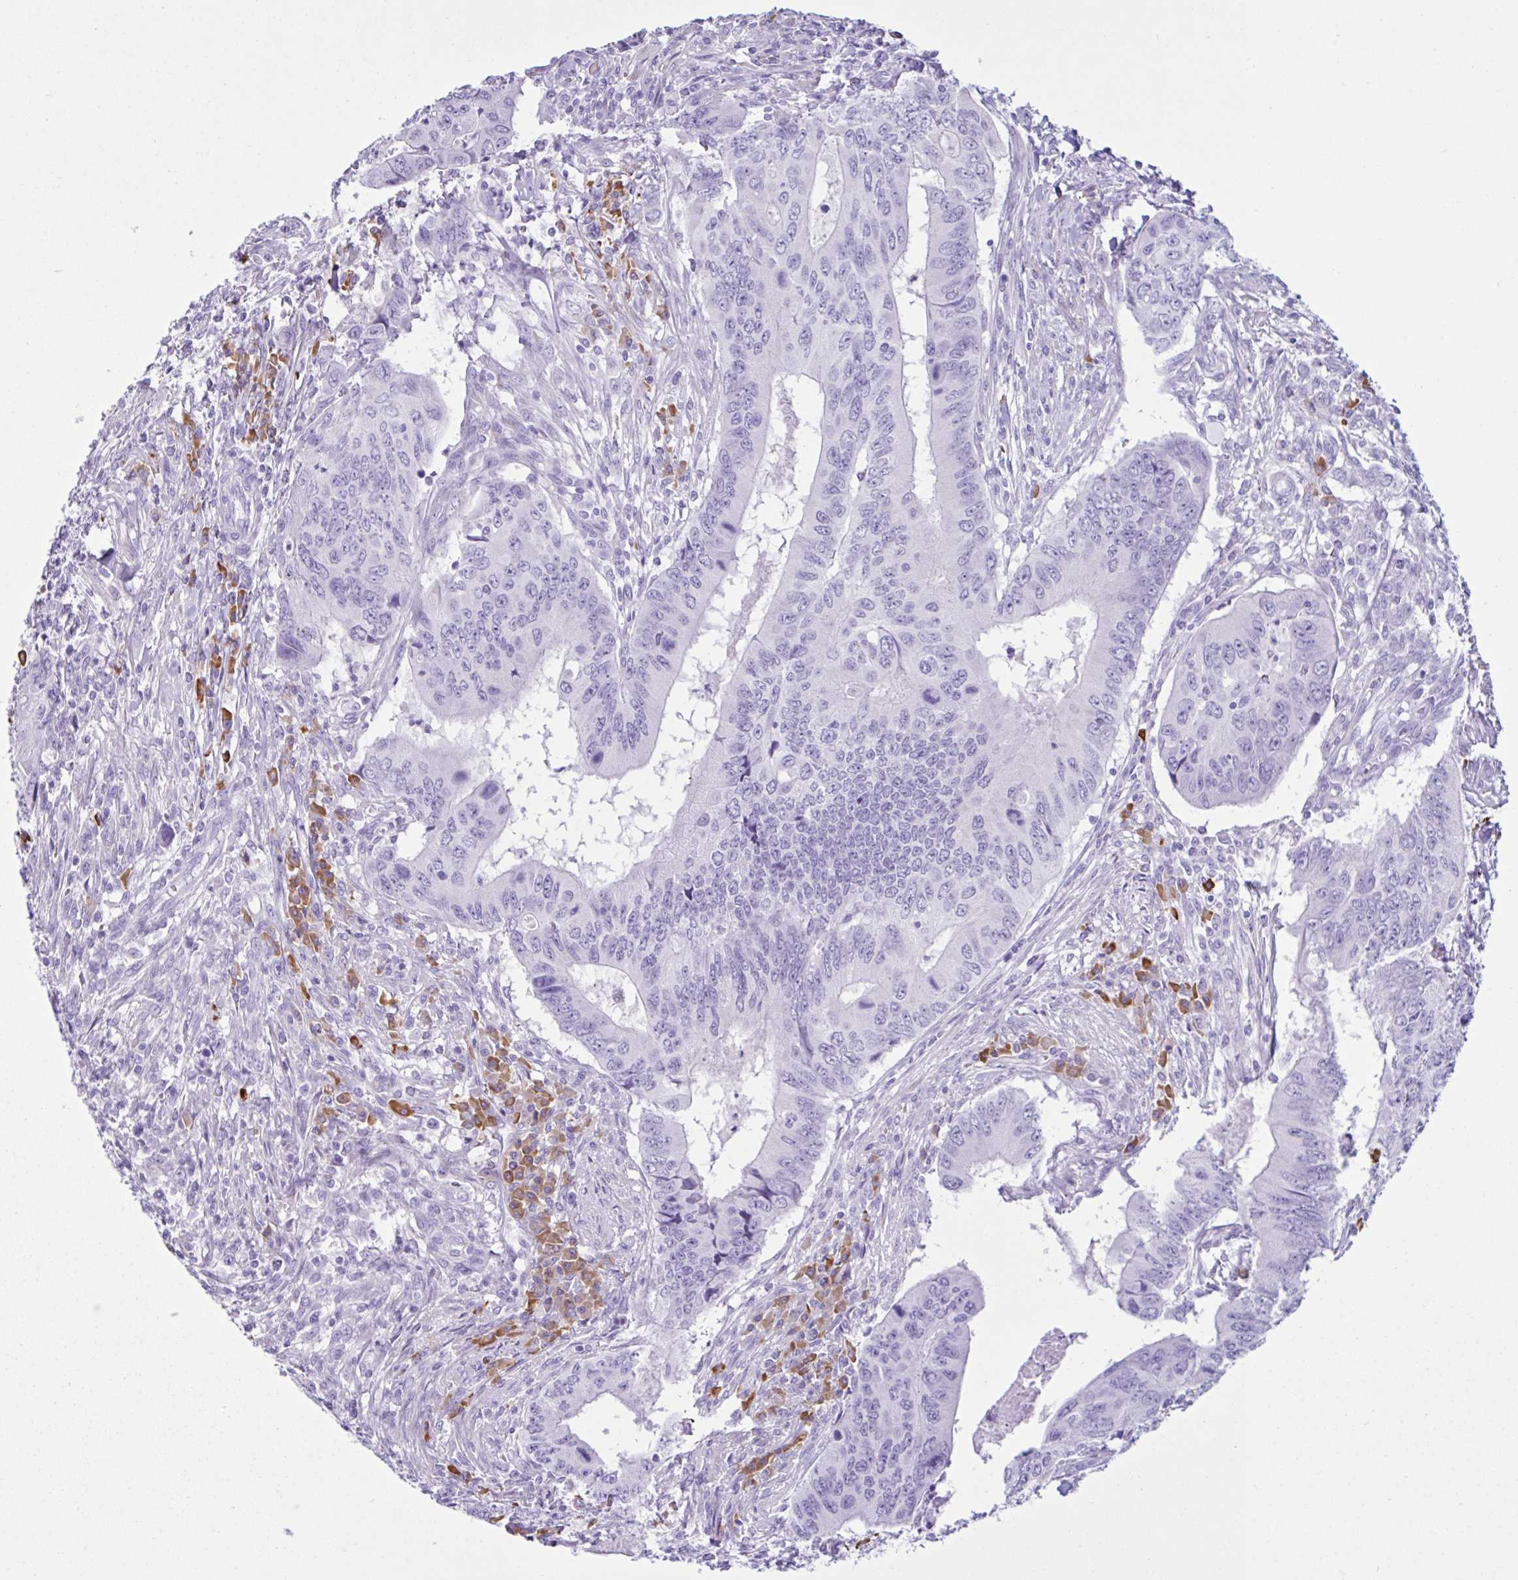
{"staining": {"intensity": "negative", "quantity": "none", "location": "none"}, "tissue": "colorectal cancer", "cell_type": "Tumor cells", "image_type": "cancer", "snomed": [{"axis": "morphology", "description": "Adenocarcinoma, NOS"}, {"axis": "topography", "description": "Colon"}], "caption": "IHC histopathology image of human colorectal adenocarcinoma stained for a protein (brown), which demonstrates no positivity in tumor cells.", "gene": "PIGF", "patient": {"sex": "male", "age": 53}}